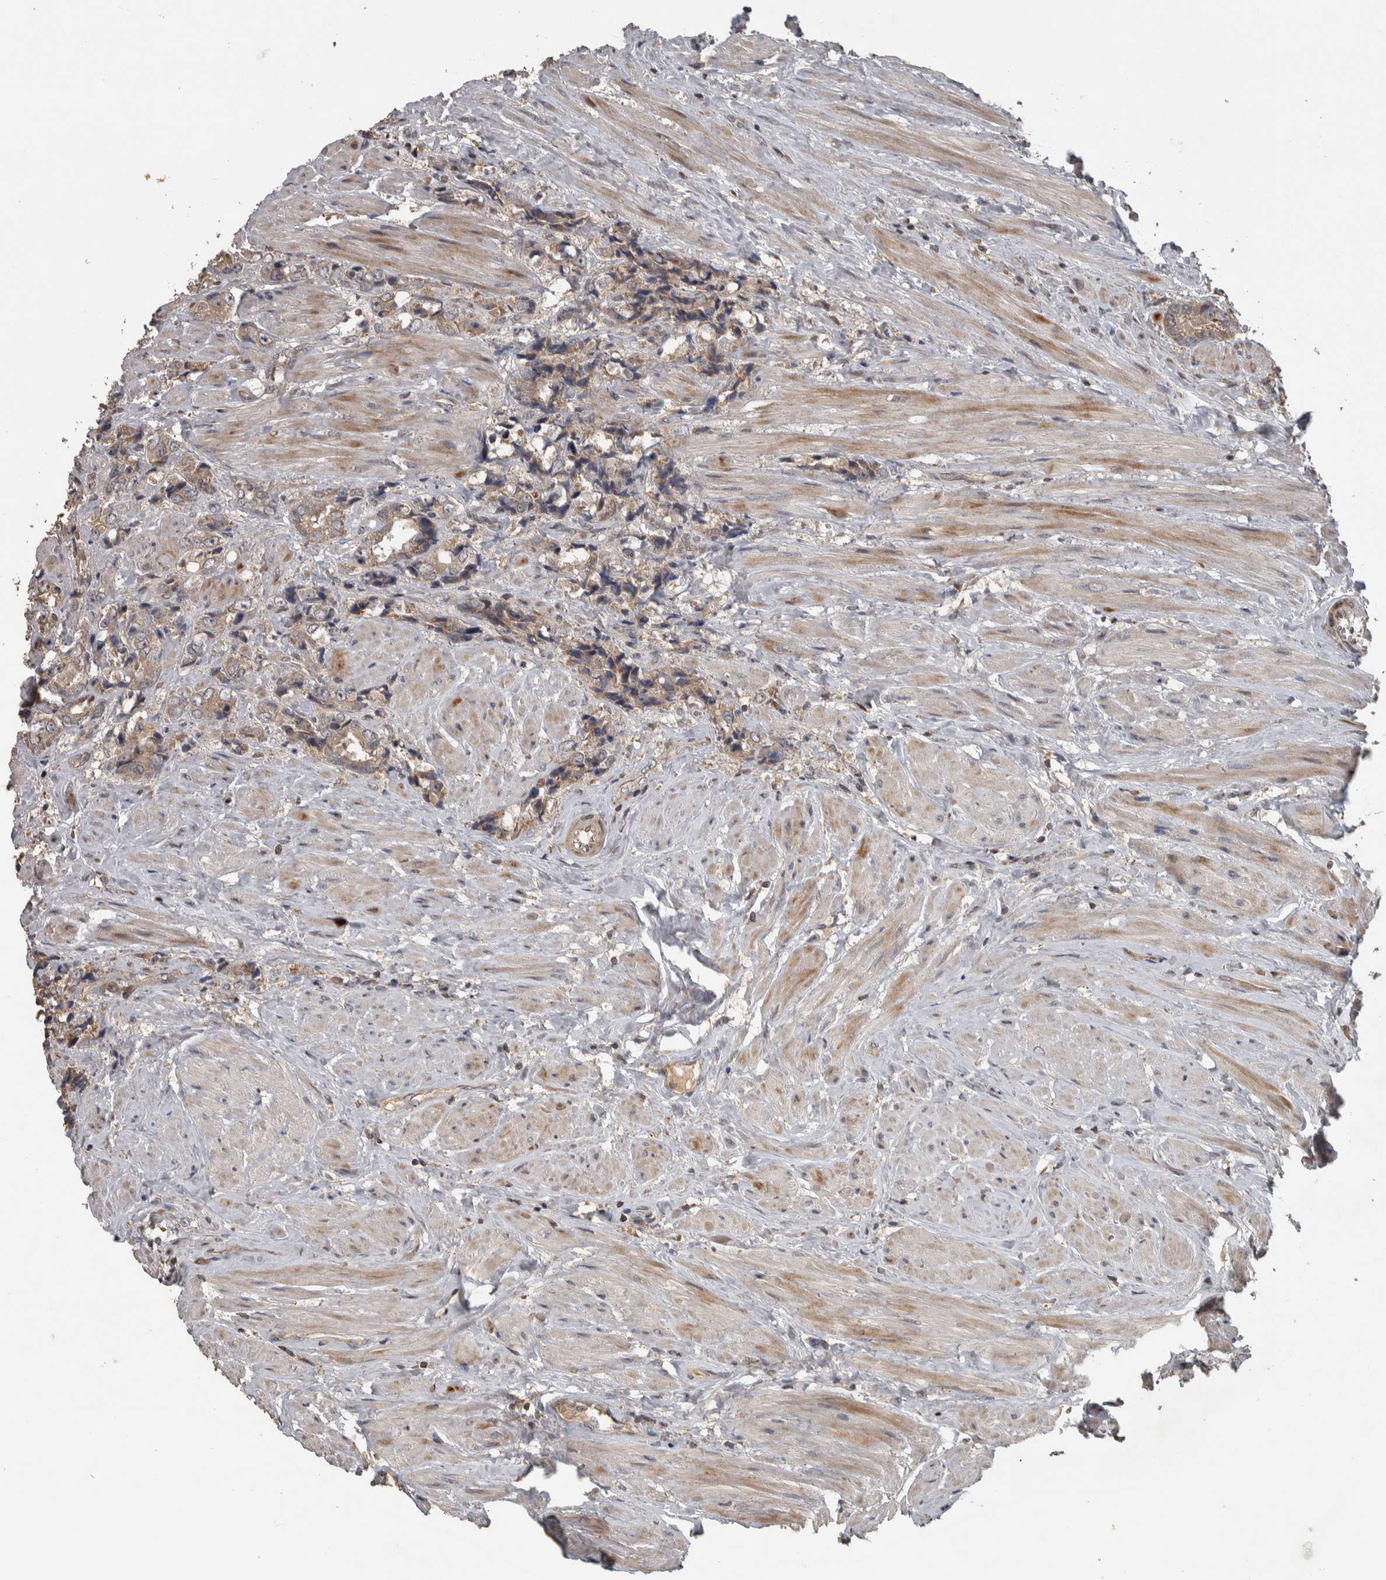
{"staining": {"intensity": "weak", "quantity": "25%-75%", "location": "cytoplasmic/membranous"}, "tissue": "prostate cancer", "cell_type": "Tumor cells", "image_type": "cancer", "snomed": [{"axis": "morphology", "description": "Adenocarcinoma, High grade"}, {"axis": "topography", "description": "Prostate"}], "caption": "Prostate cancer stained with immunohistochemistry (IHC) demonstrates weak cytoplasmic/membranous positivity in about 25%-75% of tumor cells.", "gene": "ERAL1", "patient": {"sex": "male", "age": 61}}